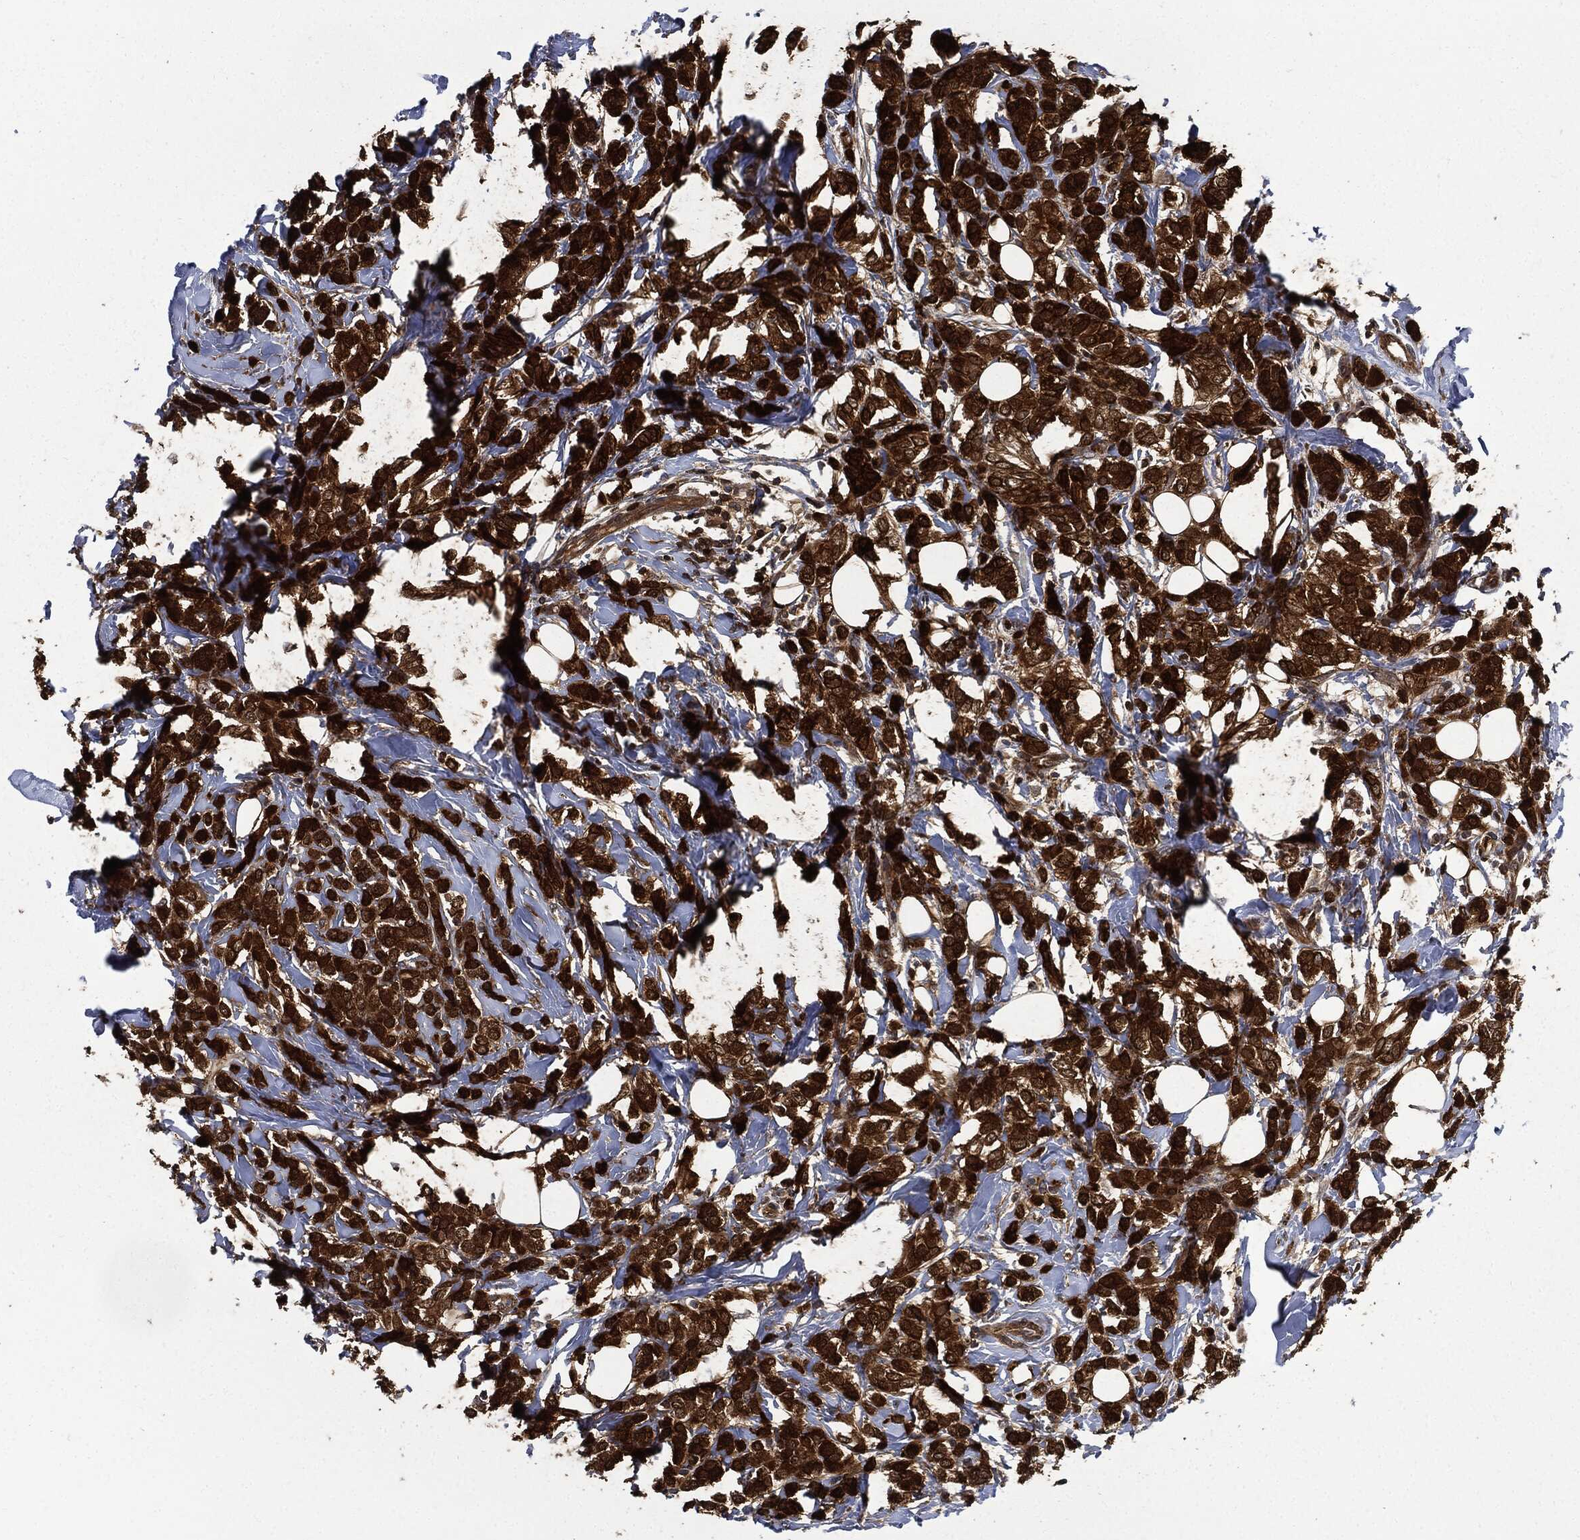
{"staining": {"intensity": "strong", "quantity": ">75%", "location": "cytoplasmic/membranous"}, "tissue": "breast cancer", "cell_type": "Tumor cells", "image_type": "cancer", "snomed": [{"axis": "morphology", "description": "Lobular carcinoma"}, {"axis": "topography", "description": "Breast"}], "caption": "Protein expression analysis of breast lobular carcinoma reveals strong cytoplasmic/membranous expression in approximately >75% of tumor cells.", "gene": "PRDX2", "patient": {"sex": "female", "age": 49}}